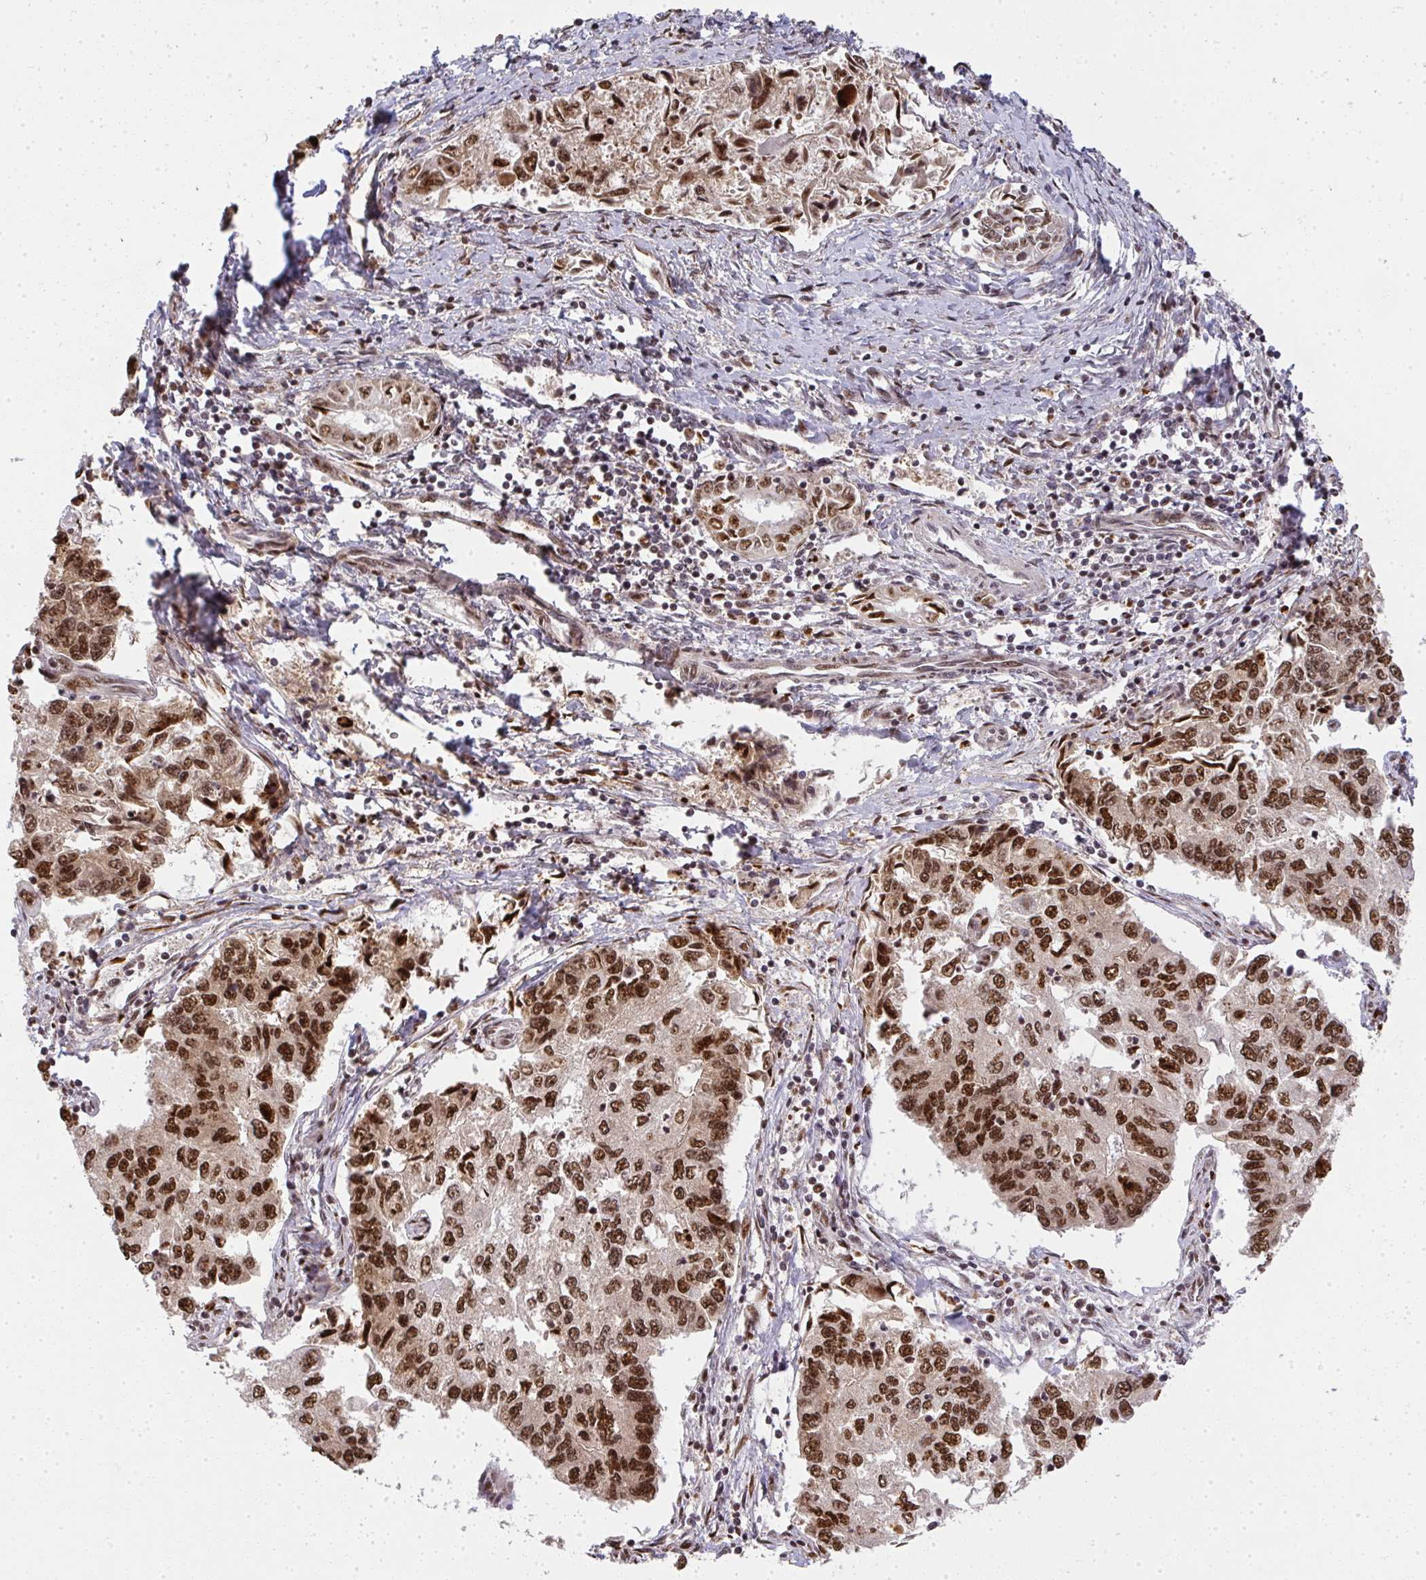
{"staining": {"intensity": "strong", "quantity": ">75%", "location": "nuclear"}, "tissue": "endometrial cancer", "cell_type": "Tumor cells", "image_type": "cancer", "snomed": [{"axis": "morphology", "description": "Carcinoma, NOS"}, {"axis": "topography", "description": "Uterus"}], "caption": "Carcinoma (endometrial) stained for a protein (brown) shows strong nuclear positive positivity in about >75% of tumor cells.", "gene": "U2AF1", "patient": {"sex": "female", "age": 76}}